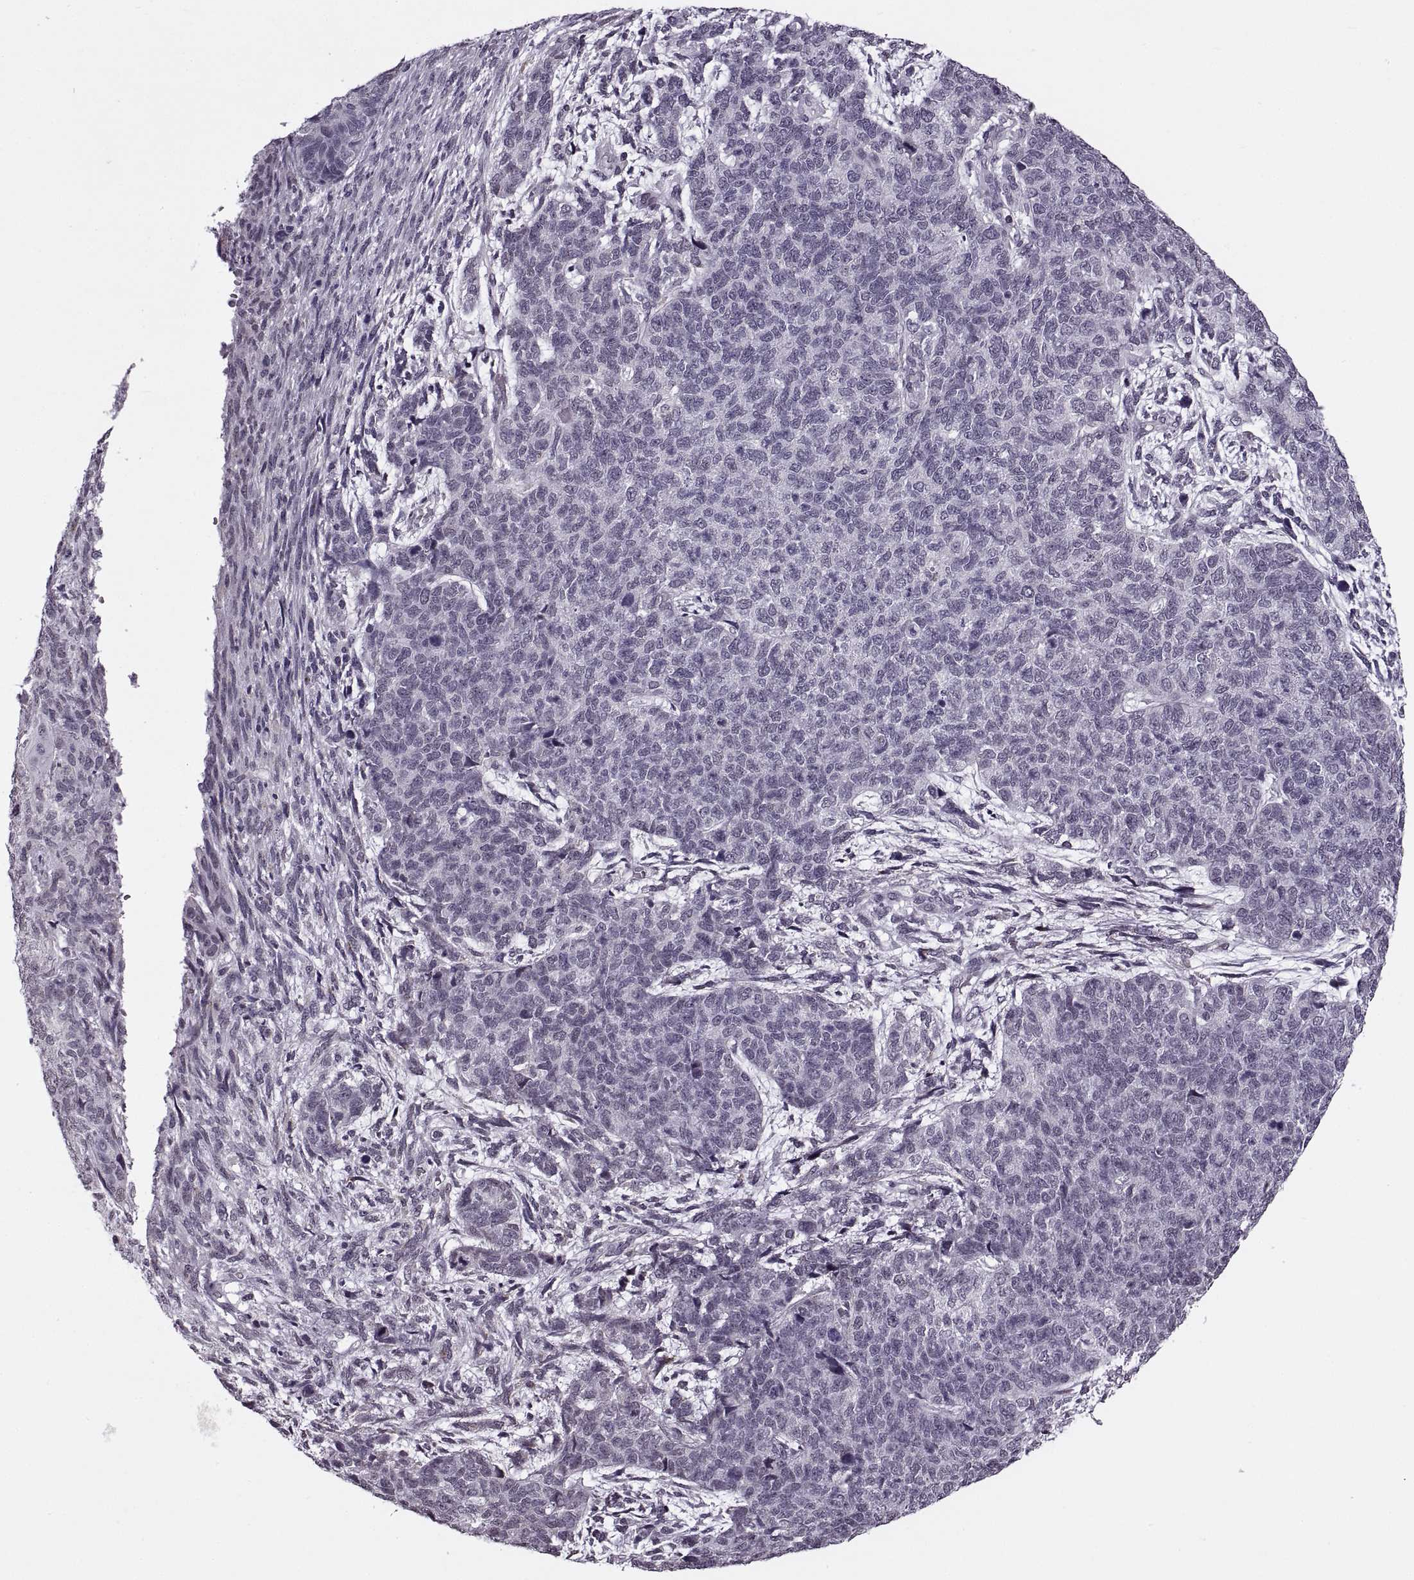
{"staining": {"intensity": "negative", "quantity": "none", "location": "none"}, "tissue": "cervical cancer", "cell_type": "Tumor cells", "image_type": "cancer", "snomed": [{"axis": "morphology", "description": "Squamous cell carcinoma, NOS"}, {"axis": "topography", "description": "Cervix"}], "caption": "An image of human cervical cancer (squamous cell carcinoma) is negative for staining in tumor cells.", "gene": "PRSS37", "patient": {"sex": "female", "age": 63}}